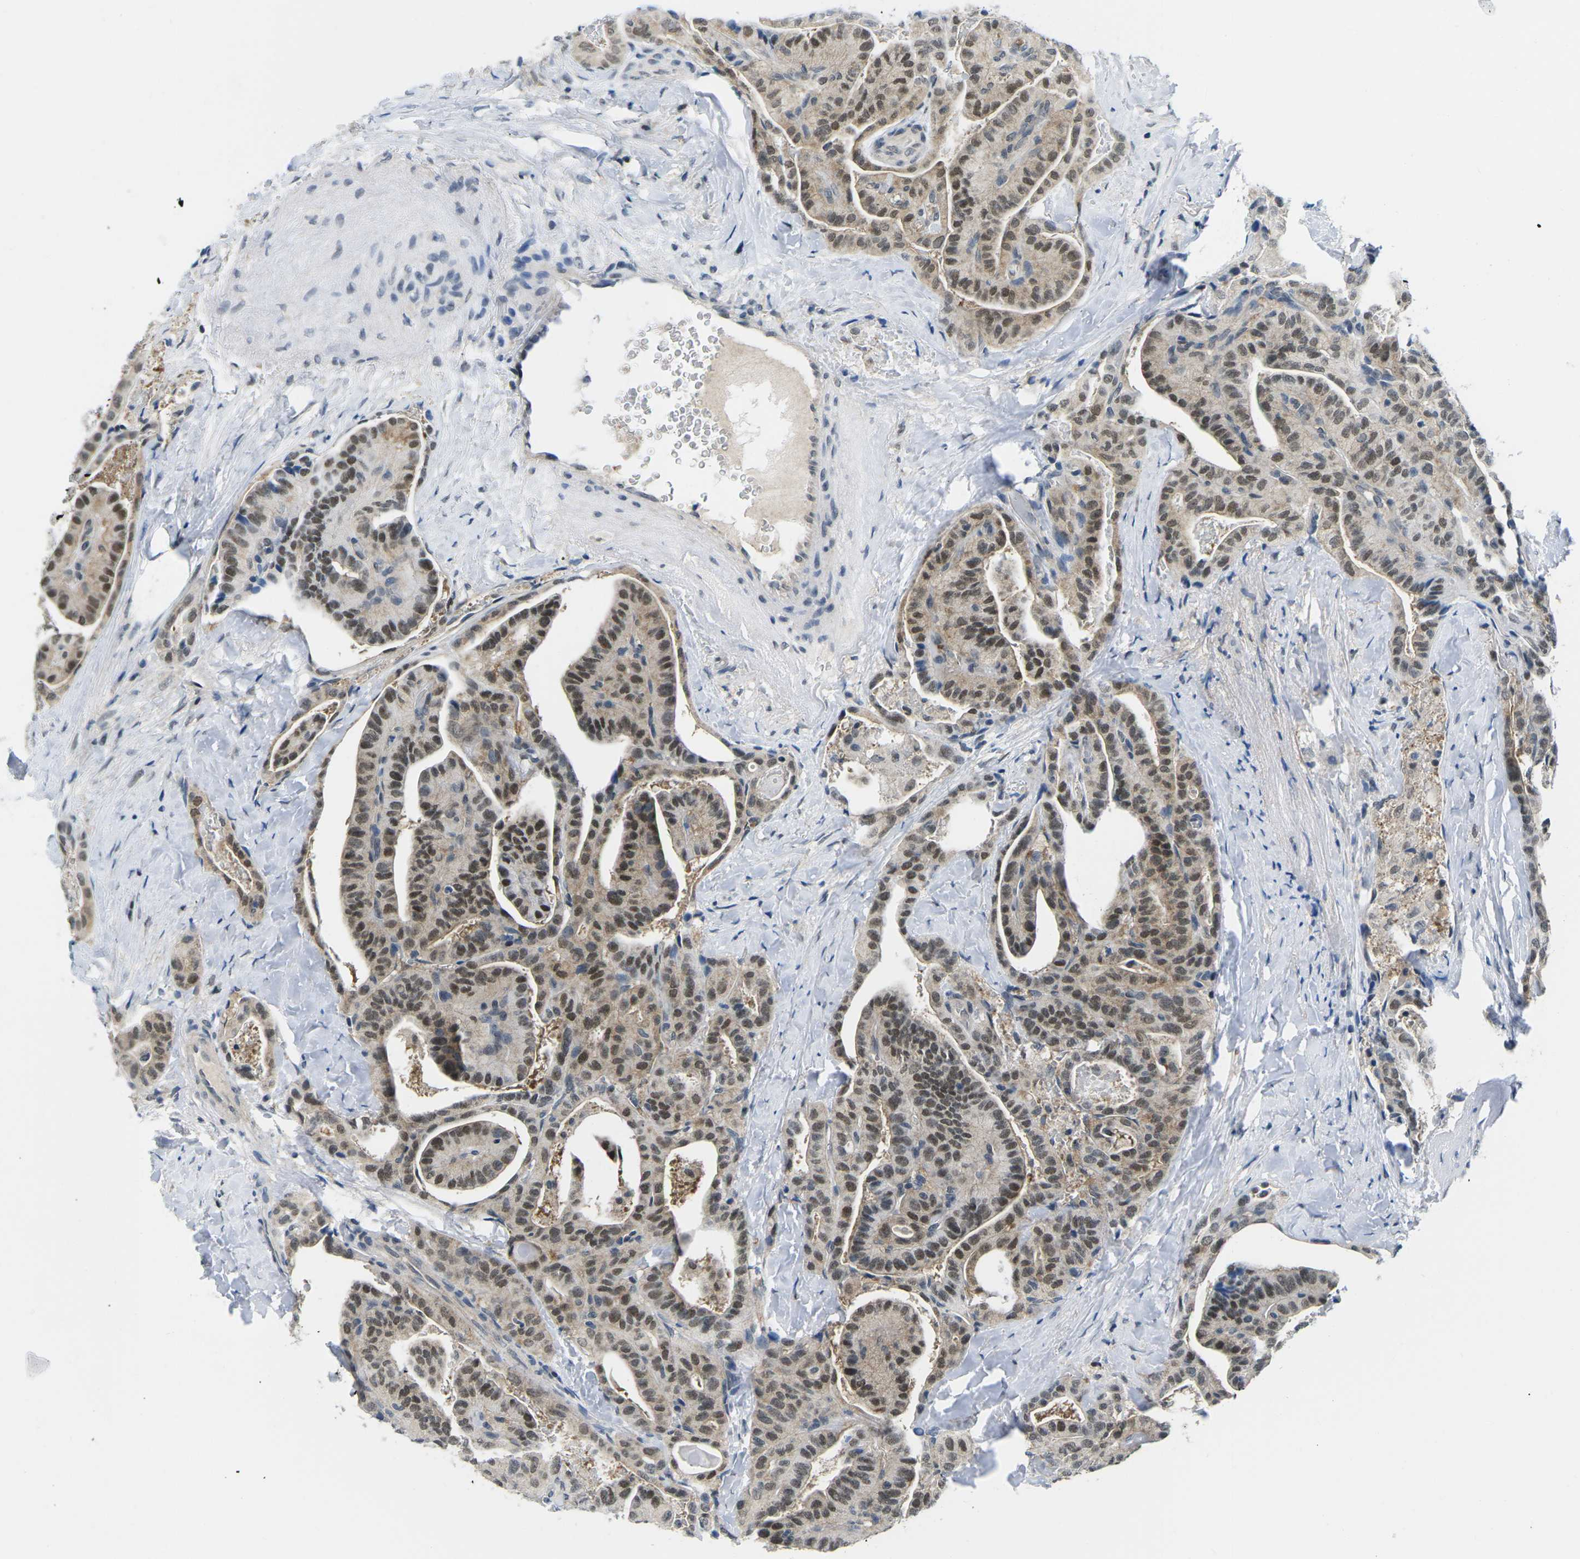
{"staining": {"intensity": "moderate", "quantity": ">75%", "location": "cytoplasmic/membranous,nuclear"}, "tissue": "thyroid cancer", "cell_type": "Tumor cells", "image_type": "cancer", "snomed": [{"axis": "morphology", "description": "Papillary adenocarcinoma, NOS"}, {"axis": "topography", "description": "Thyroid gland"}], "caption": "Immunohistochemistry (IHC) staining of thyroid papillary adenocarcinoma, which shows medium levels of moderate cytoplasmic/membranous and nuclear staining in about >75% of tumor cells indicating moderate cytoplasmic/membranous and nuclear protein positivity. The staining was performed using DAB (brown) for protein detection and nuclei were counterstained in hematoxylin (blue).", "gene": "UBA7", "patient": {"sex": "male", "age": 77}}